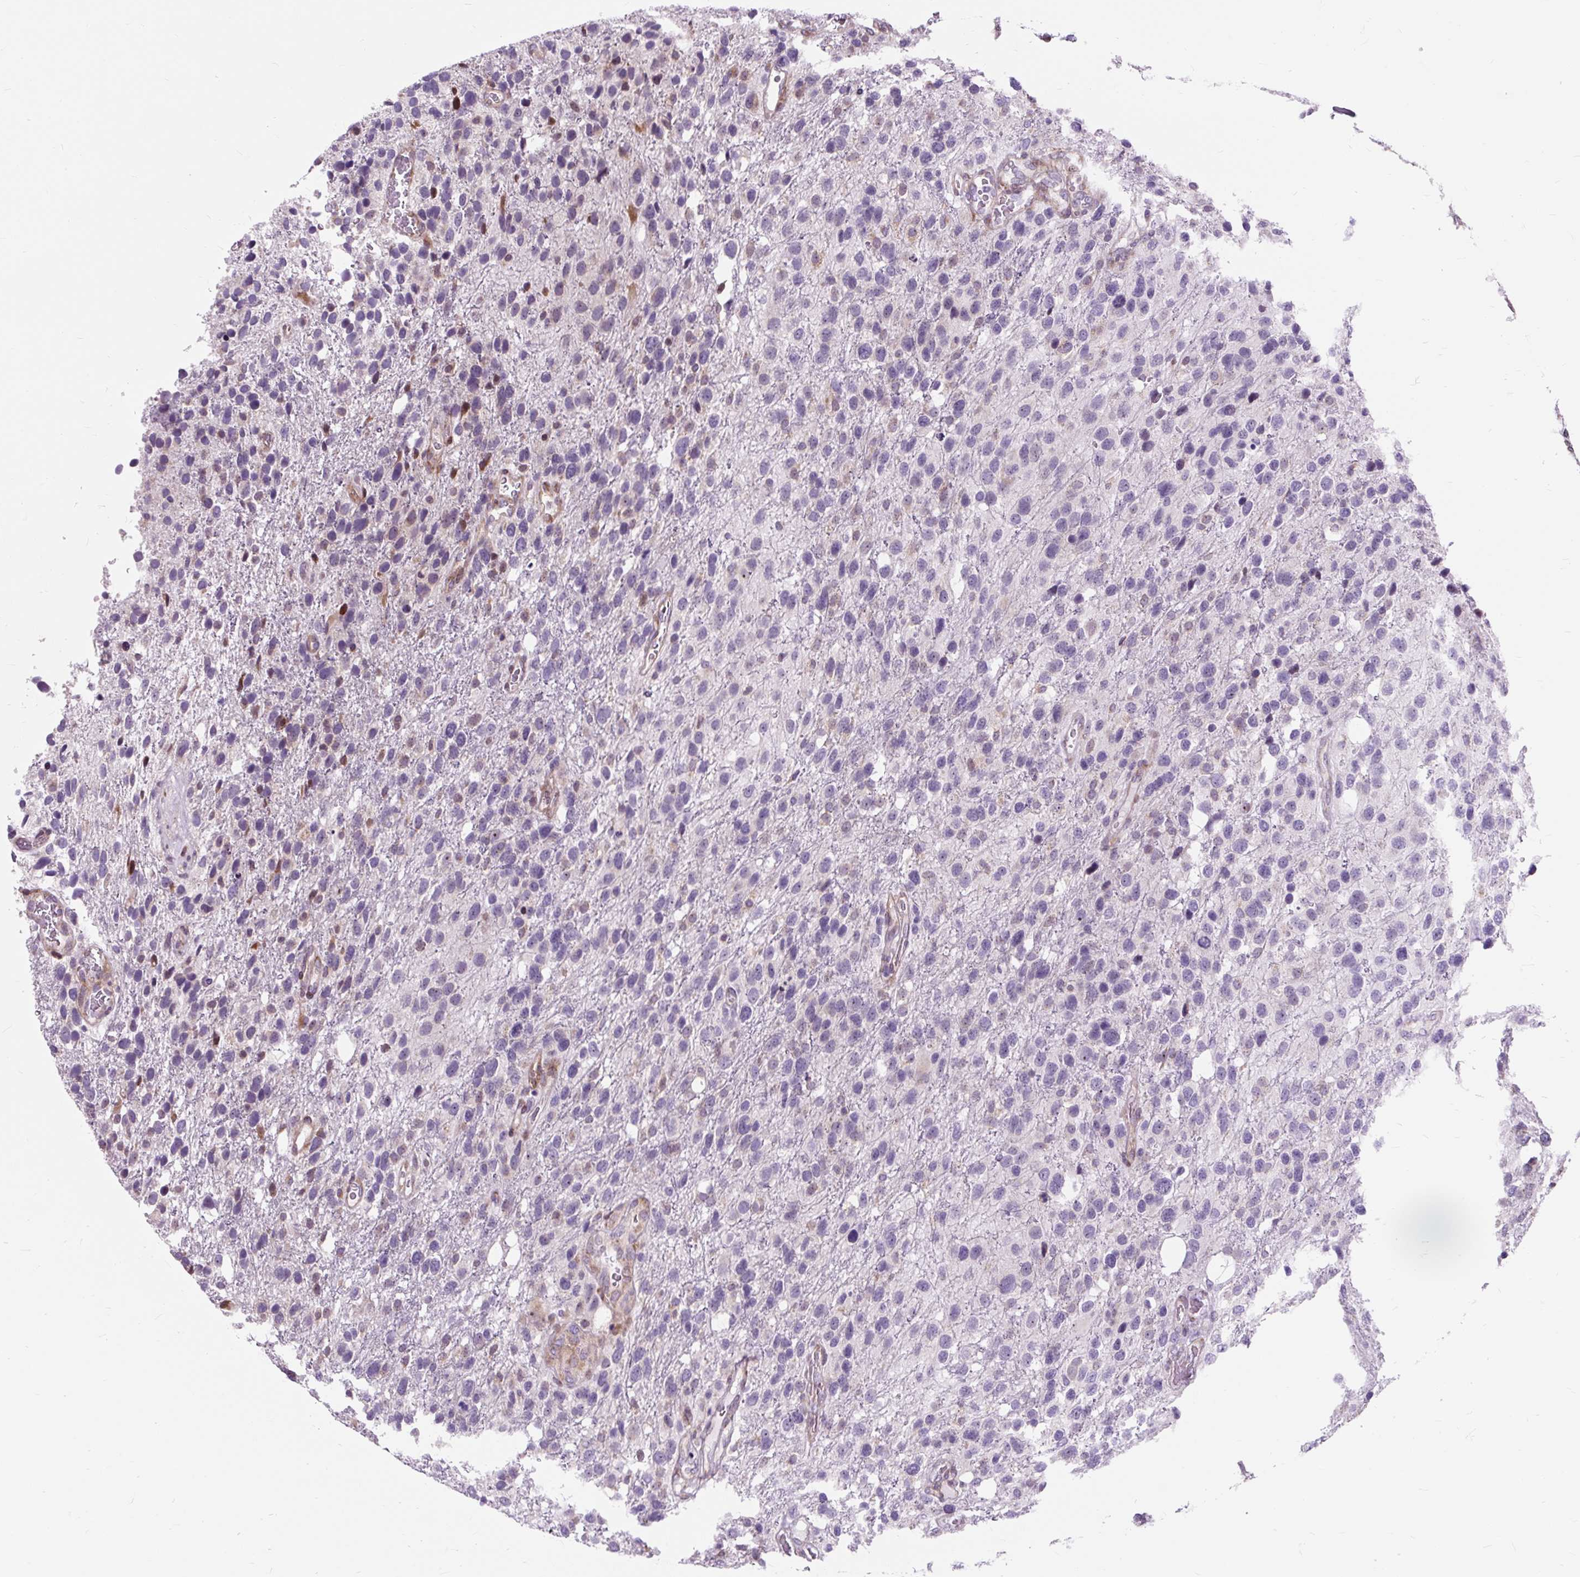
{"staining": {"intensity": "negative", "quantity": "none", "location": "none"}, "tissue": "glioma", "cell_type": "Tumor cells", "image_type": "cancer", "snomed": [{"axis": "morphology", "description": "Glioma, malignant, High grade"}, {"axis": "topography", "description": "Brain"}], "caption": "The image demonstrates no significant positivity in tumor cells of malignant glioma (high-grade).", "gene": "CISD3", "patient": {"sex": "female", "age": 58}}